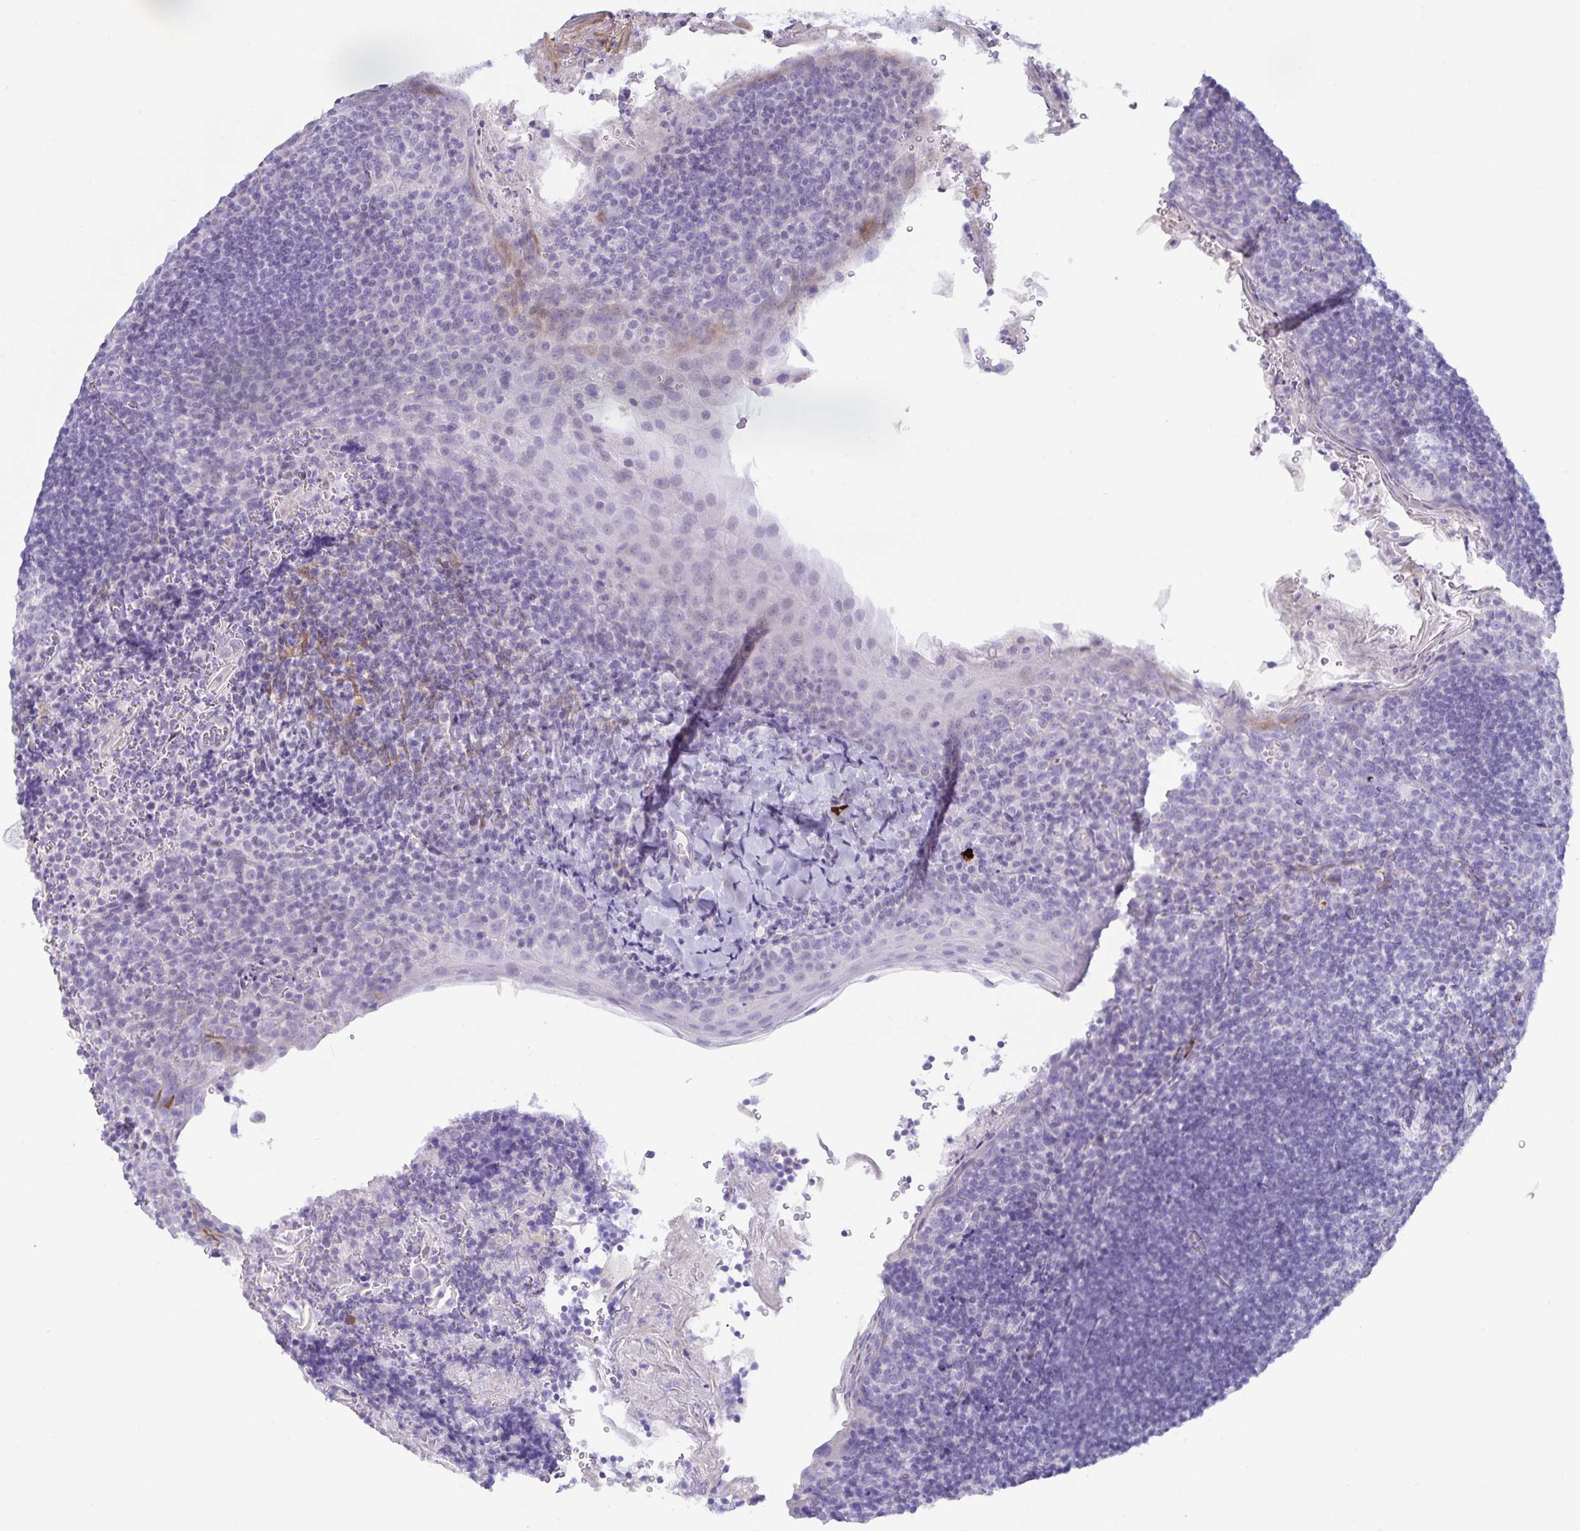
{"staining": {"intensity": "negative", "quantity": "none", "location": "none"}, "tissue": "tonsil", "cell_type": "Germinal center cells", "image_type": "normal", "snomed": [{"axis": "morphology", "description": "Normal tissue, NOS"}, {"axis": "topography", "description": "Tonsil"}], "caption": "Immunohistochemical staining of unremarkable human tonsil shows no significant staining in germinal center cells. (DAB immunohistochemistry visualized using brightfield microscopy, high magnification).", "gene": "SPAG4", "patient": {"sex": "male", "age": 27}}